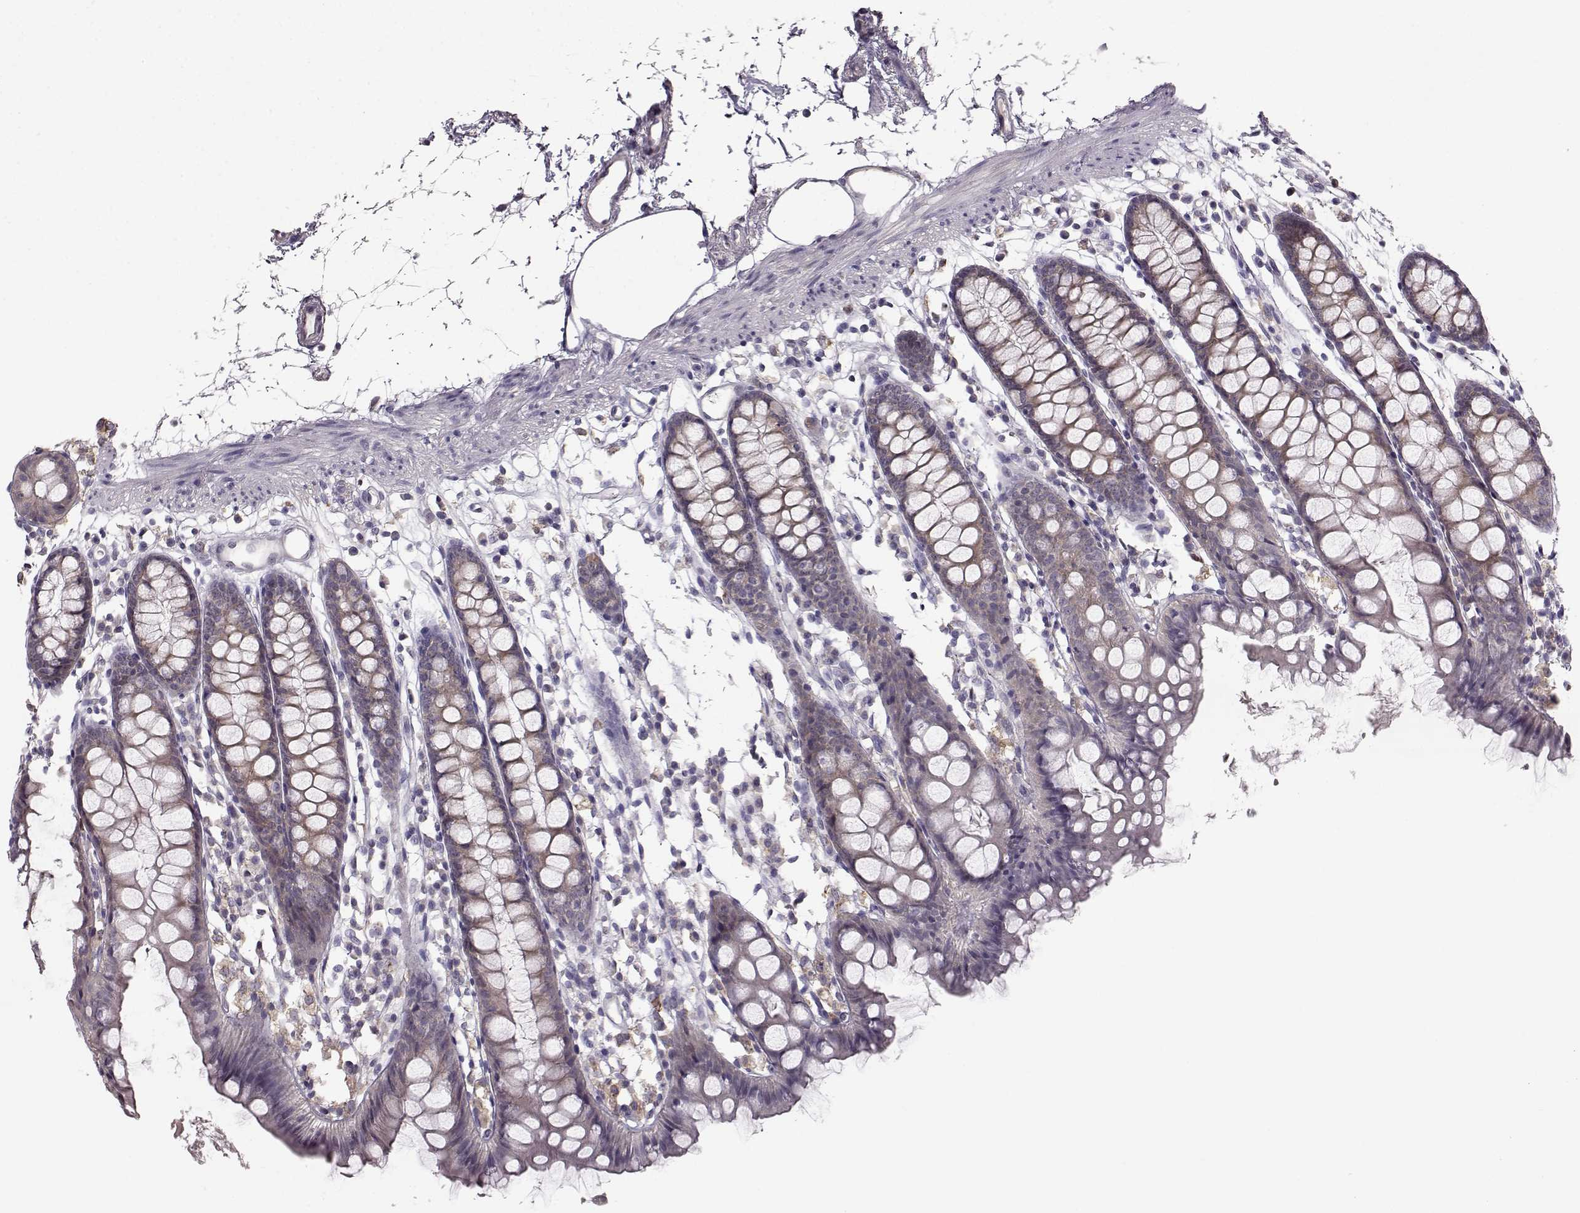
{"staining": {"intensity": "negative", "quantity": "none", "location": "none"}, "tissue": "colon", "cell_type": "Endothelial cells", "image_type": "normal", "snomed": [{"axis": "morphology", "description": "Normal tissue, NOS"}, {"axis": "topography", "description": "Colon"}], "caption": "Unremarkable colon was stained to show a protein in brown. There is no significant expression in endothelial cells. (Brightfield microscopy of DAB (3,3'-diaminobenzidine) IHC at high magnification).", "gene": "SPAG17", "patient": {"sex": "male", "age": 47}}